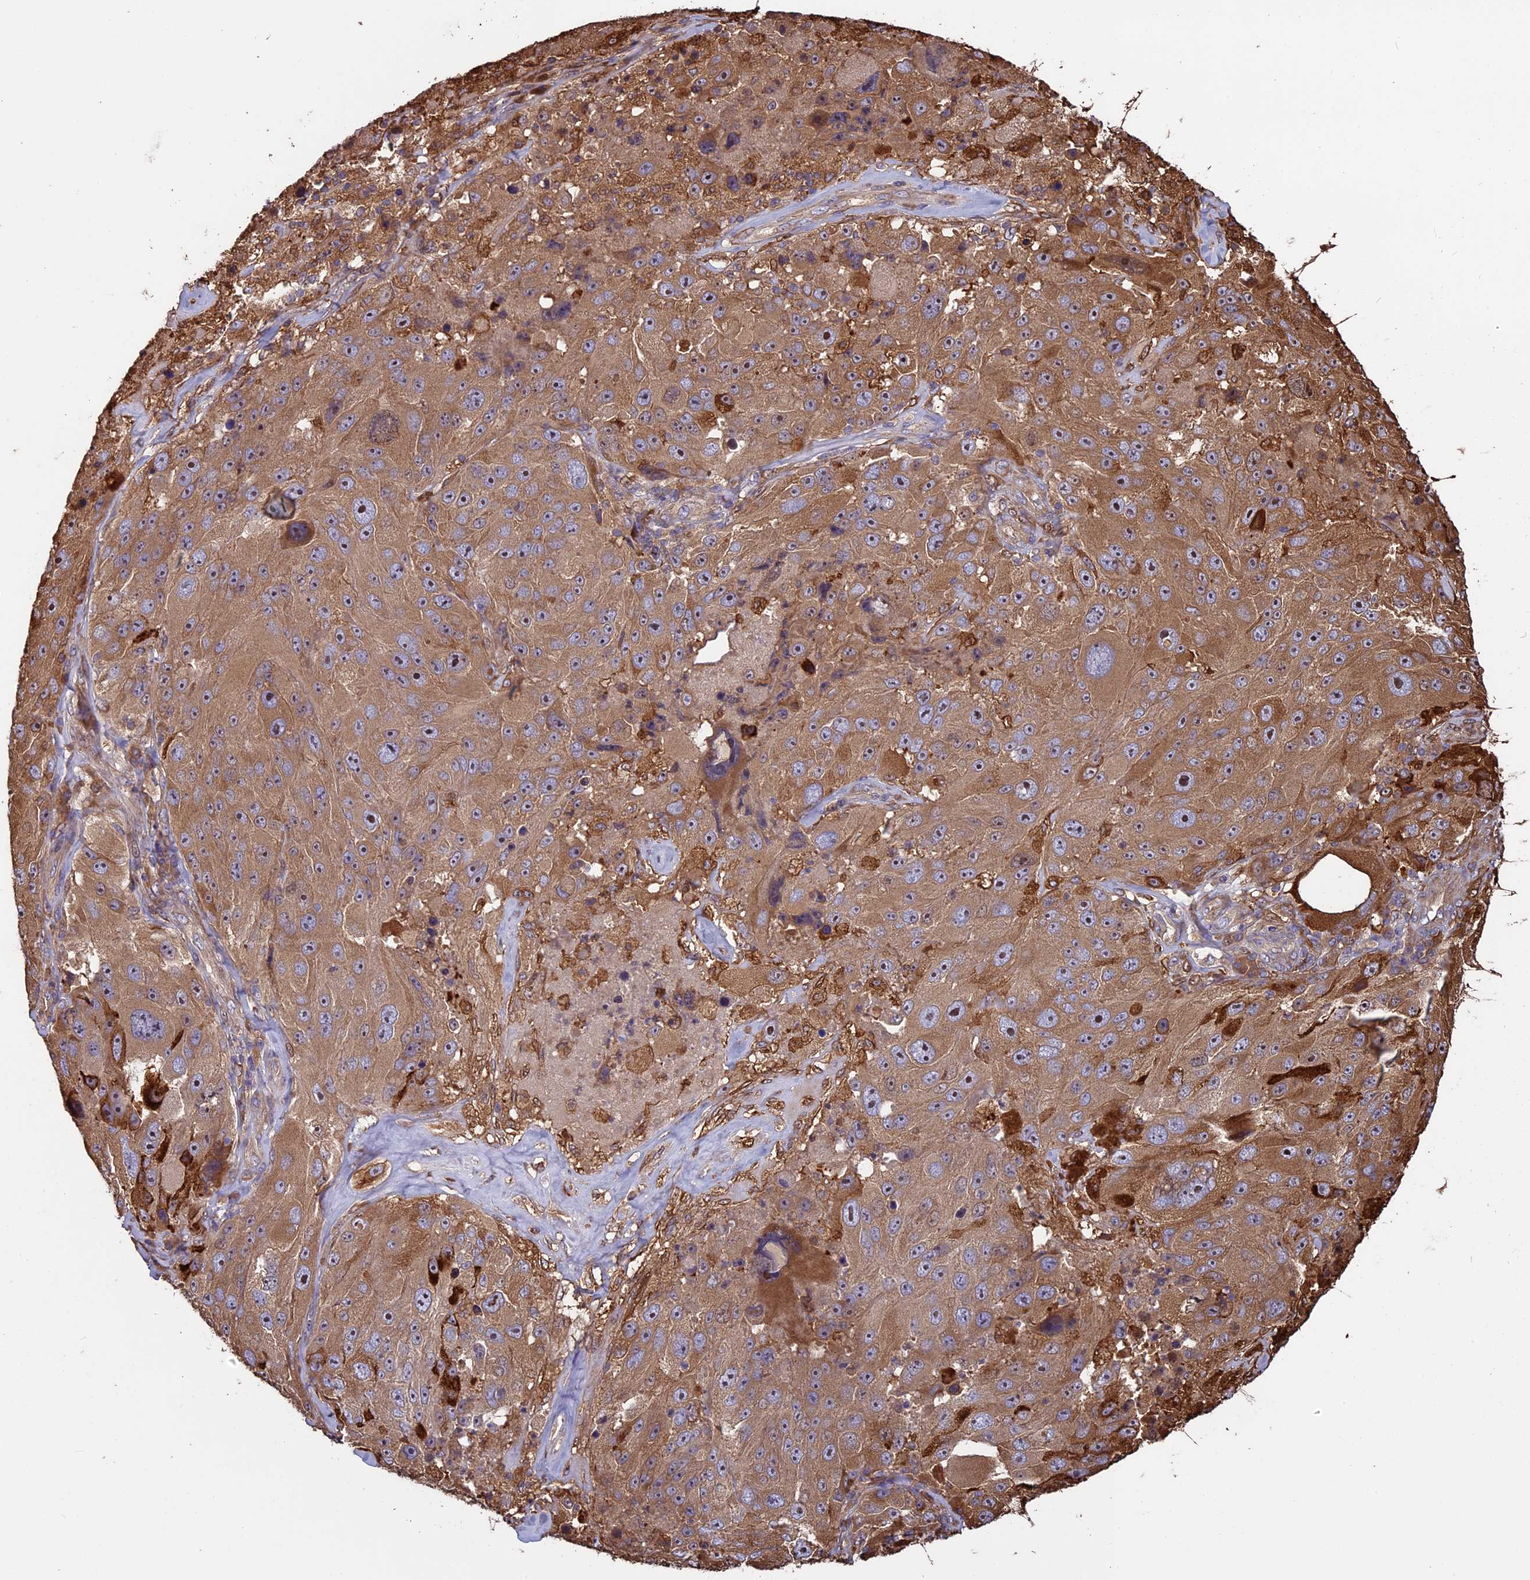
{"staining": {"intensity": "moderate", "quantity": ">75%", "location": "cytoplasmic/membranous,nuclear"}, "tissue": "melanoma", "cell_type": "Tumor cells", "image_type": "cancer", "snomed": [{"axis": "morphology", "description": "Malignant melanoma, Metastatic site"}, {"axis": "topography", "description": "Lymph node"}], "caption": "Human malignant melanoma (metastatic site) stained with a brown dye demonstrates moderate cytoplasmic/membranous and nuclear positive positivity in about >75% of tumor cells.", "gene": "VWA3A", "patient": {"sex": "male", "age": 62}}